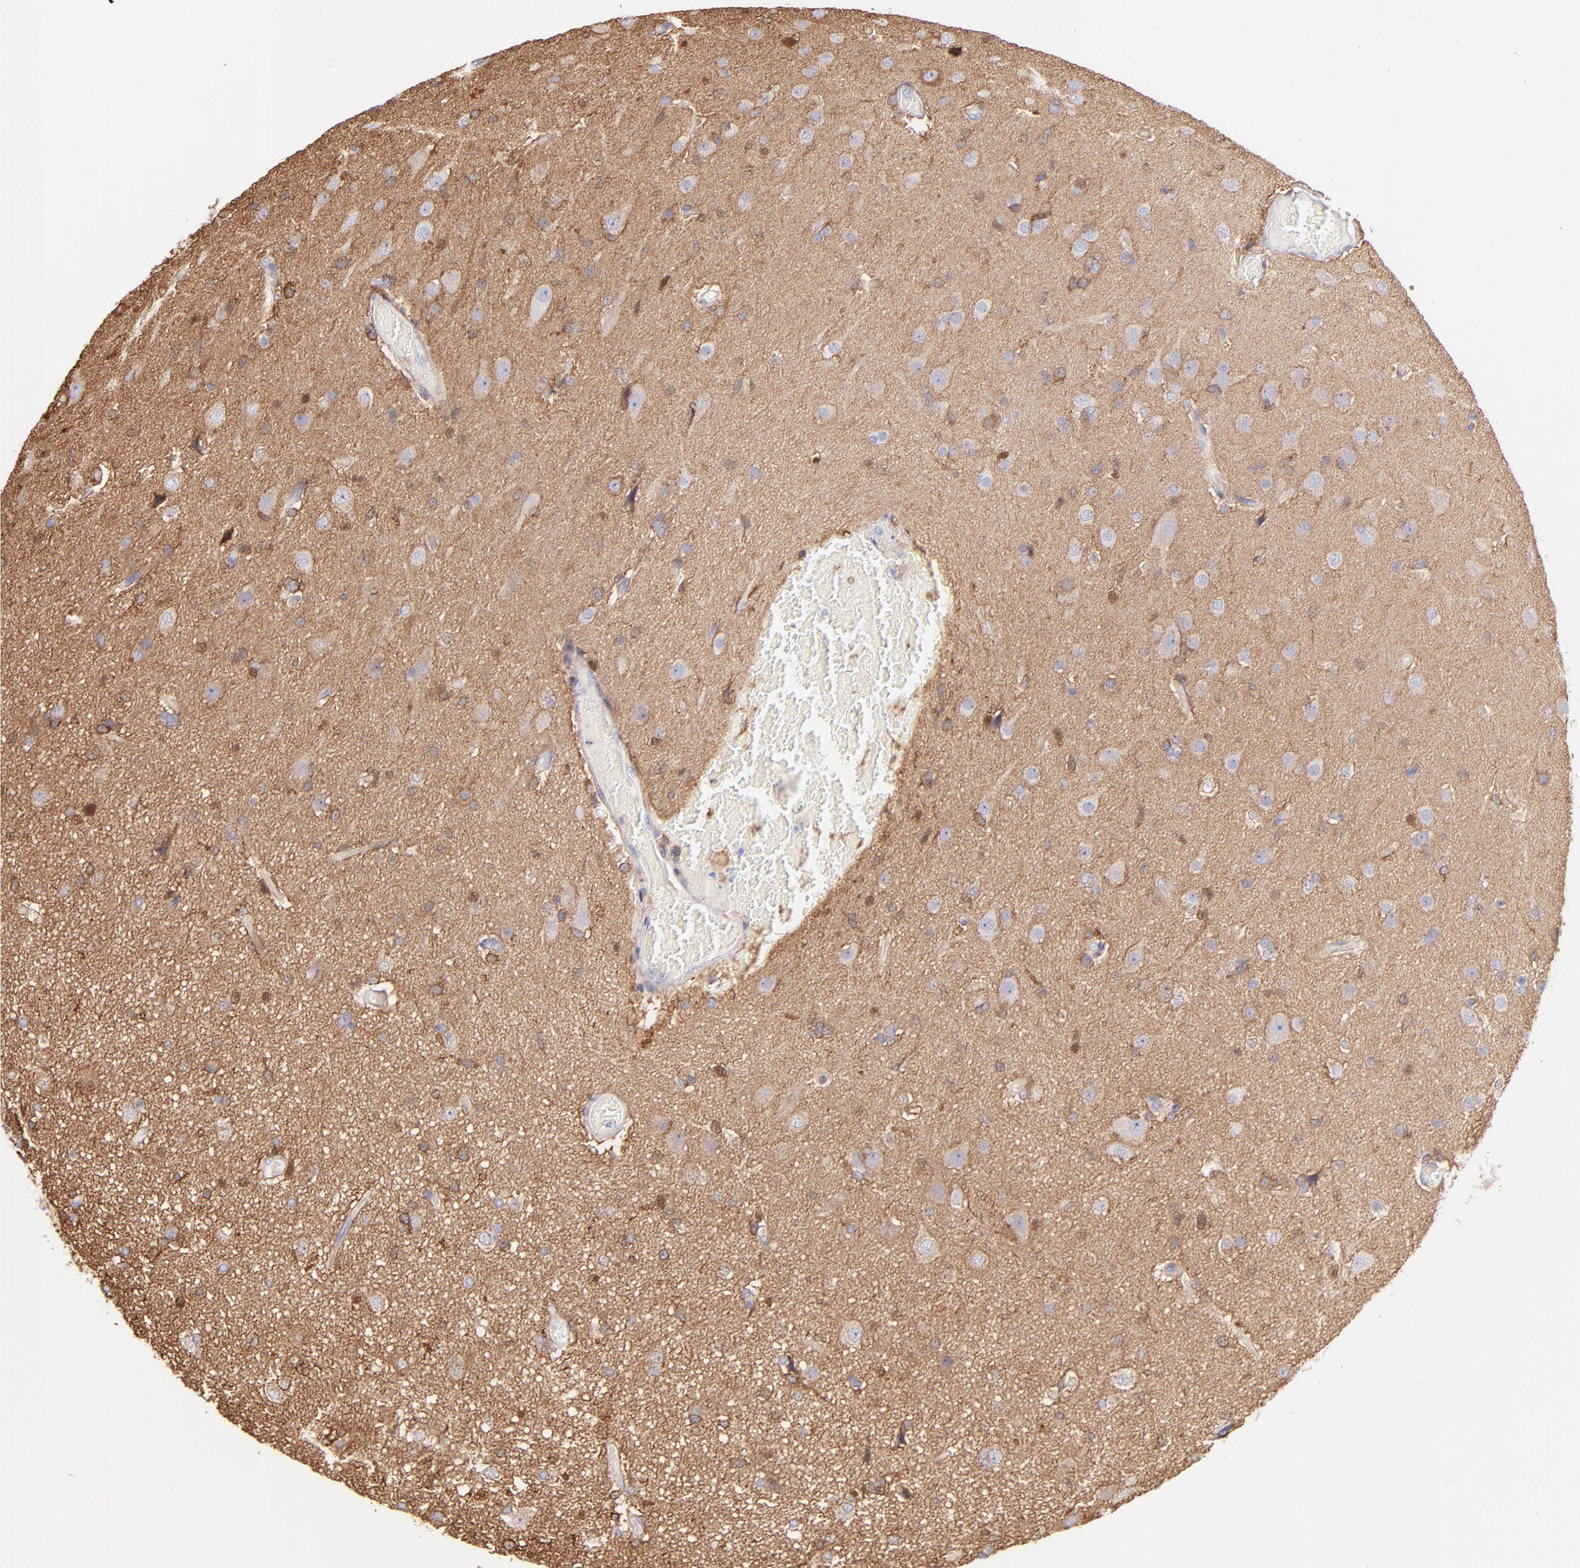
{"staining": {"intensity": "weak", "quantity": ">75%", "location": "cytoplasmic/membranous"}, "tissue": "glioma", "cell_type": "Tumor cells", "image_type": "cancer", "snomed": [{"axis": "morphology", "description": "Glioma, malignant, High grade"}, {"axis": "topography", "description": "Brain"}], "caption": "IHC (DAB) staining of human glioma displays weak cytoplasmic/membranous protein staining in approximately >75% of tumor cells. Immunohistochemistry stains the protein of interest in brown and the nuclei are stained blue.", "gene": "PRKCA", "patient": {"sex": "male", "age": 33}}